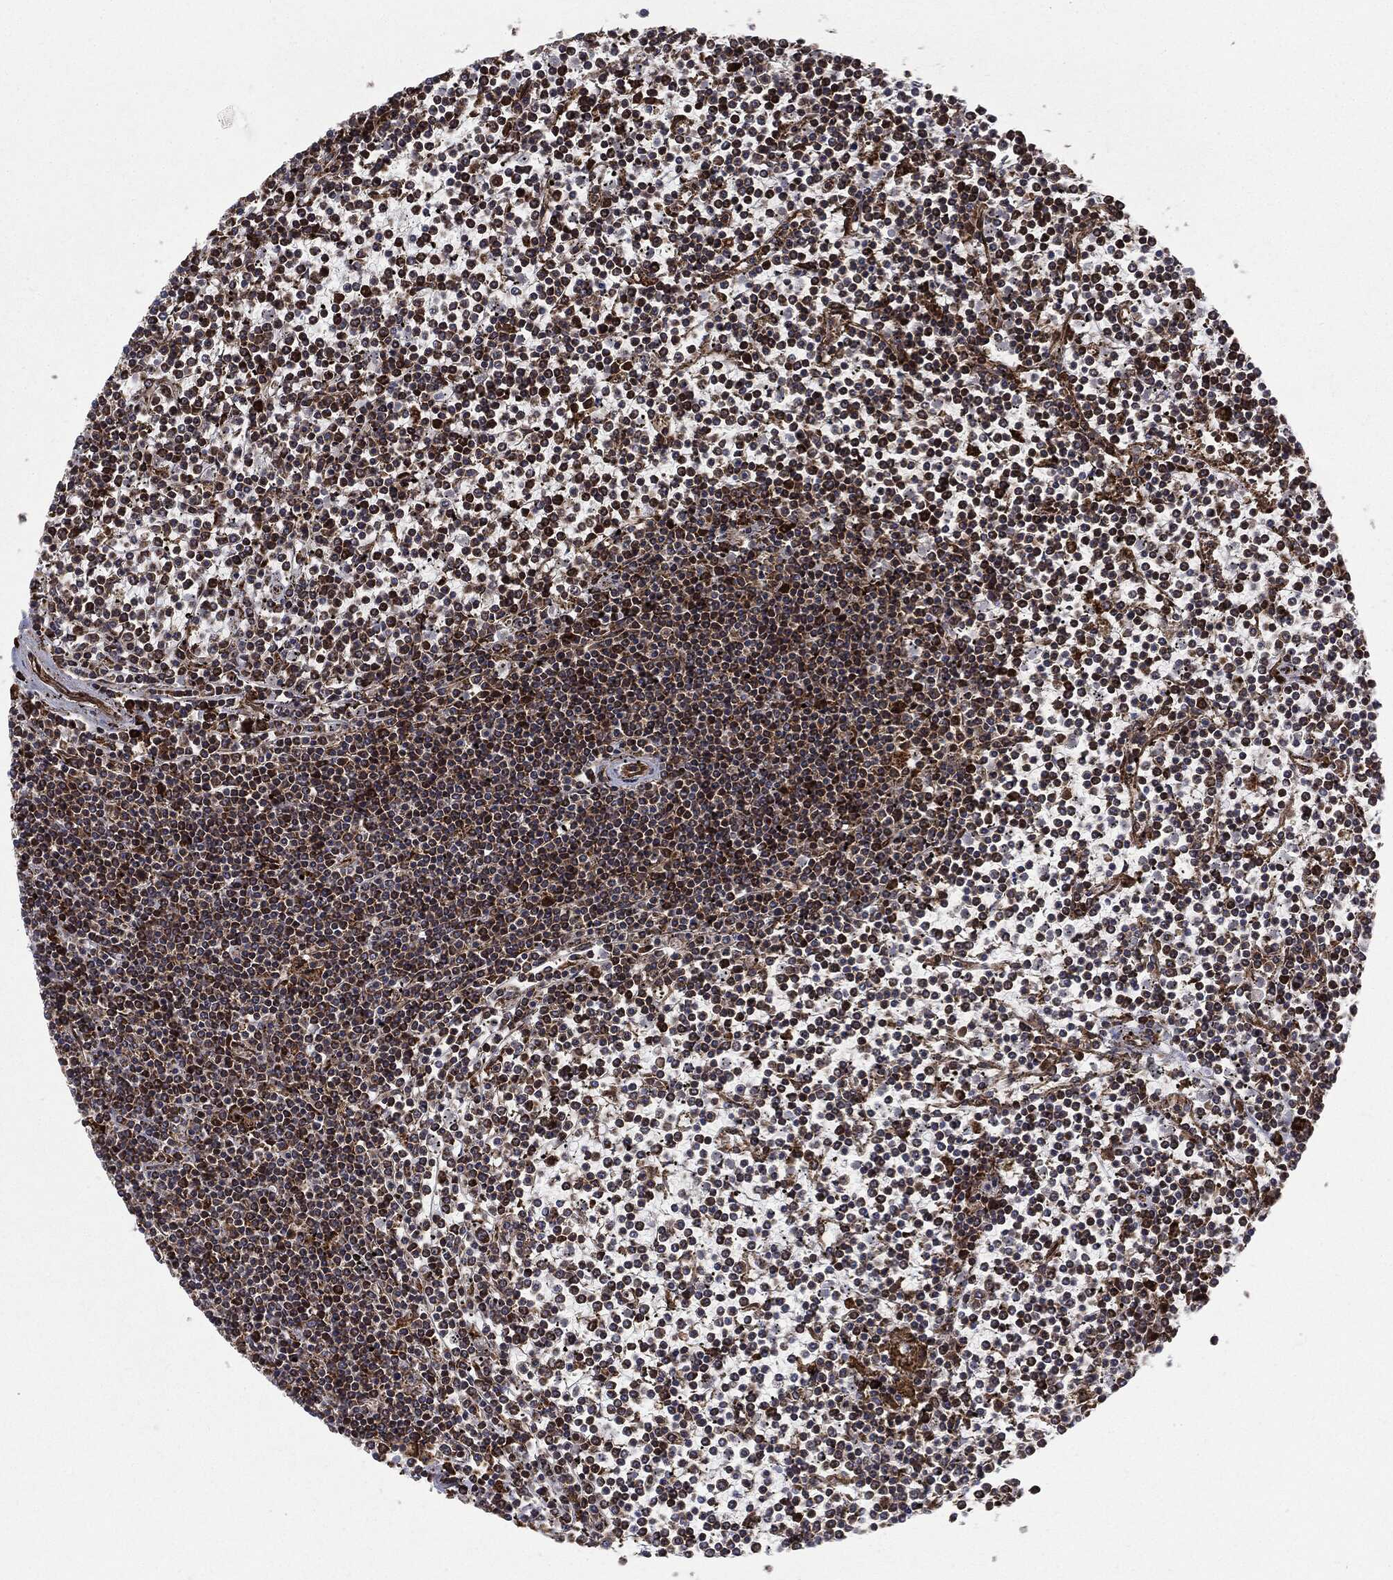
{"staining": {"intensity": "moderate", "quantity": ">75%", "location": "cytoplasmic/membranous"}, "tissue": "lymphoma", "cell_type": "Tumor cells", "image_type": "cancer", "snomed": [{"axis": "morphology", "description": "Malignant lymphoma, non-Hodgkin's type, Low grade"}, {"axis": "topography", "description": "Spleen"}], "caption": "Immunohistochemical staining of human low-grade malignant lymphoma, non-Hodgkin's type displays medium levels of moderate cytoplasmic/membranous staining in about >75% of tumor cells. Using DAB (3,3'-diaminobenzidine) (brown) and hematoxylin (blue) stains, captured at high magnification using brightfield microscopy.", "gene": "CYLD", "patient": {"sex": "female", "age": 19}}